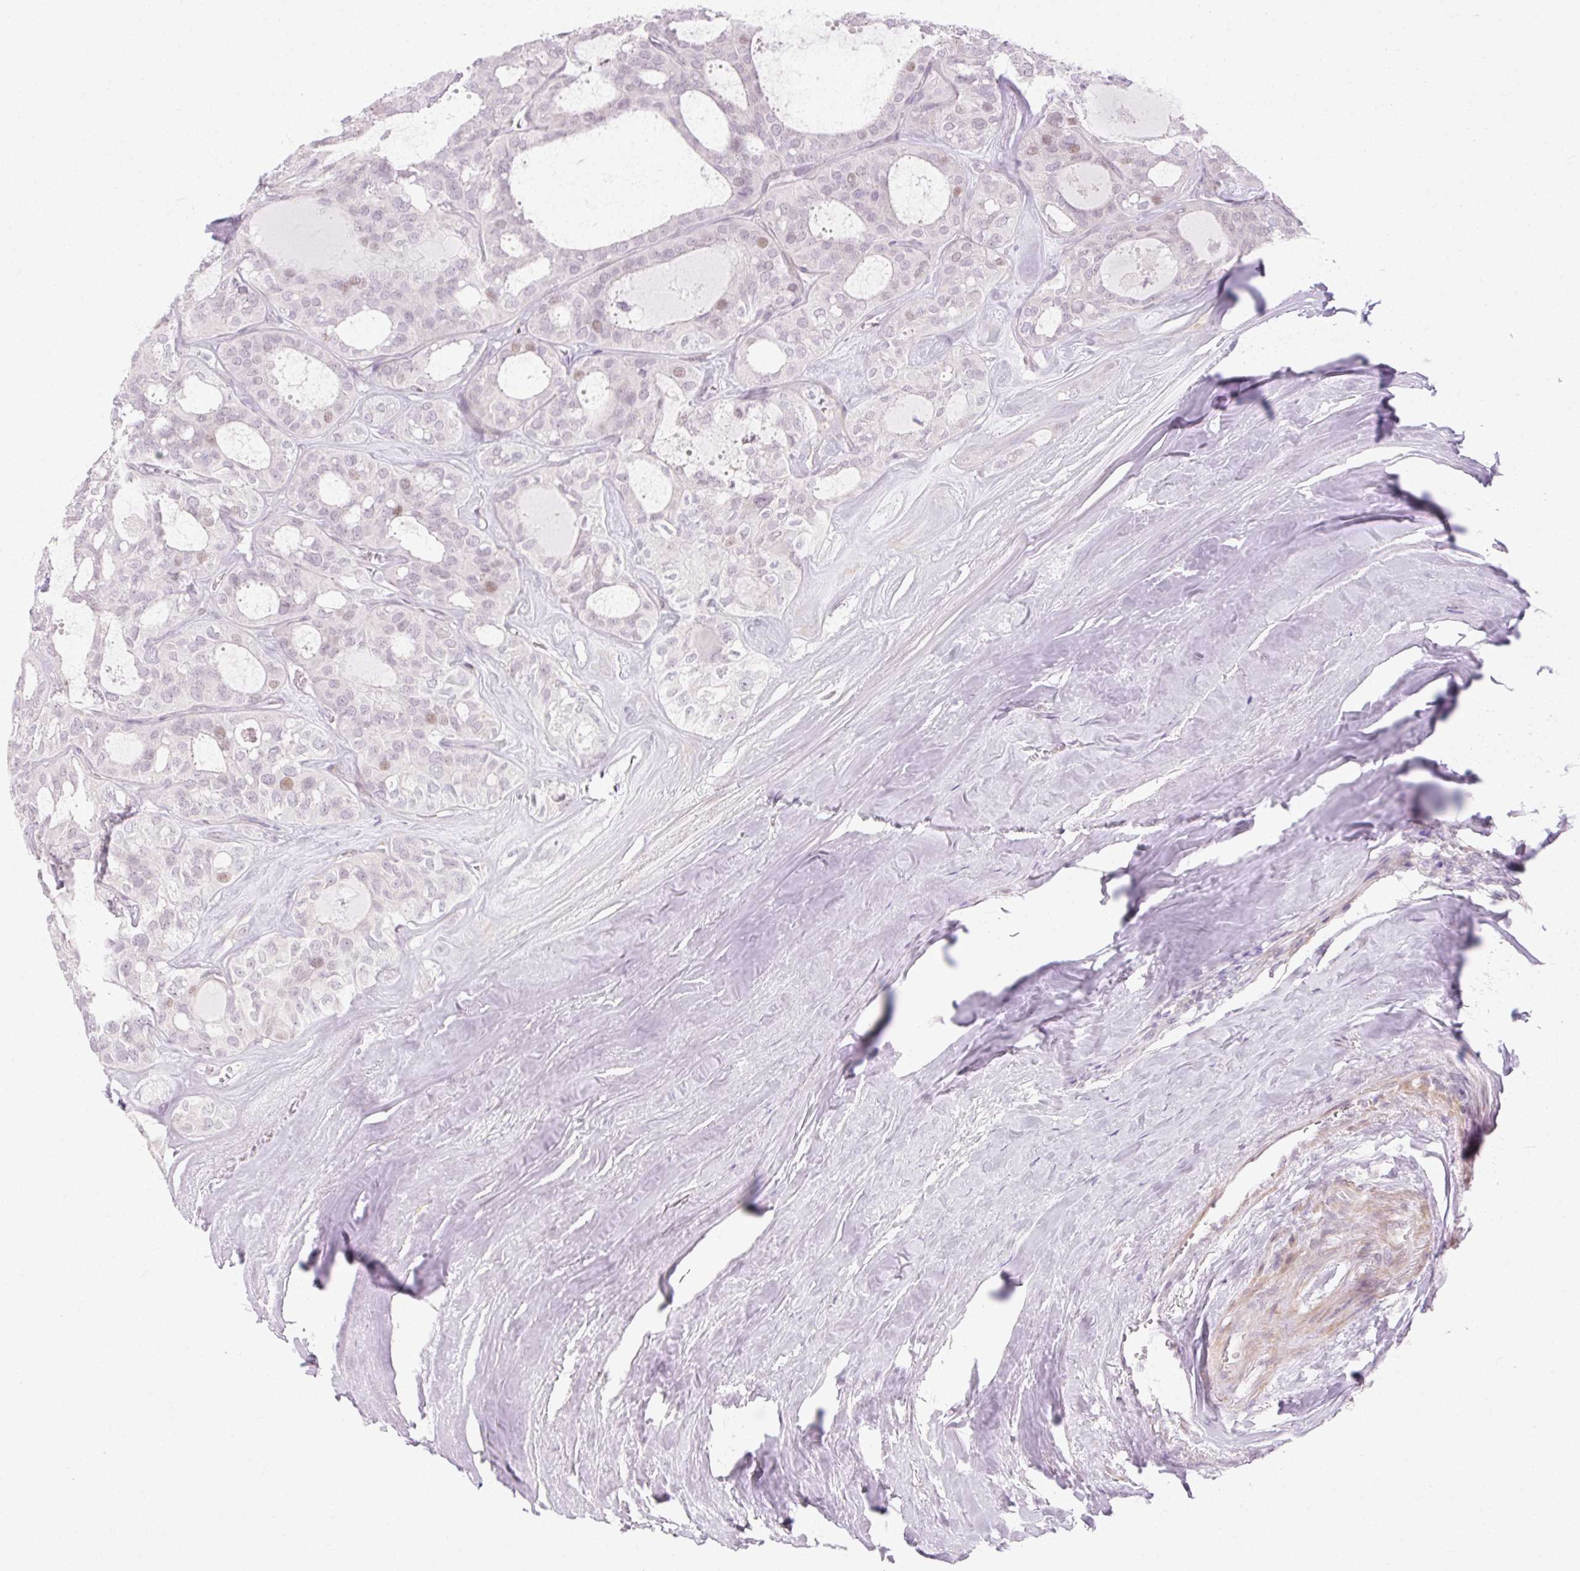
{"staining": {"intensity": "weak", "quantity": "<25%", "location": "nuclear"}, "tissue": "thyroid cancer", "cell_type": "Tumor cells", "image_type": "cancer", "snomed": [{"axis": "morphology", "description": "Follicular adenoma carcinoma, NOS"}, {"axis": "topography", "description": "Thyroid gland"}], "caption": "Thyroid cancer was stained to show a protein in brown. There is no significant staining in tumor cells.", "gene": "C3orf49", "patient": {"sex": "male", "age": 75}}